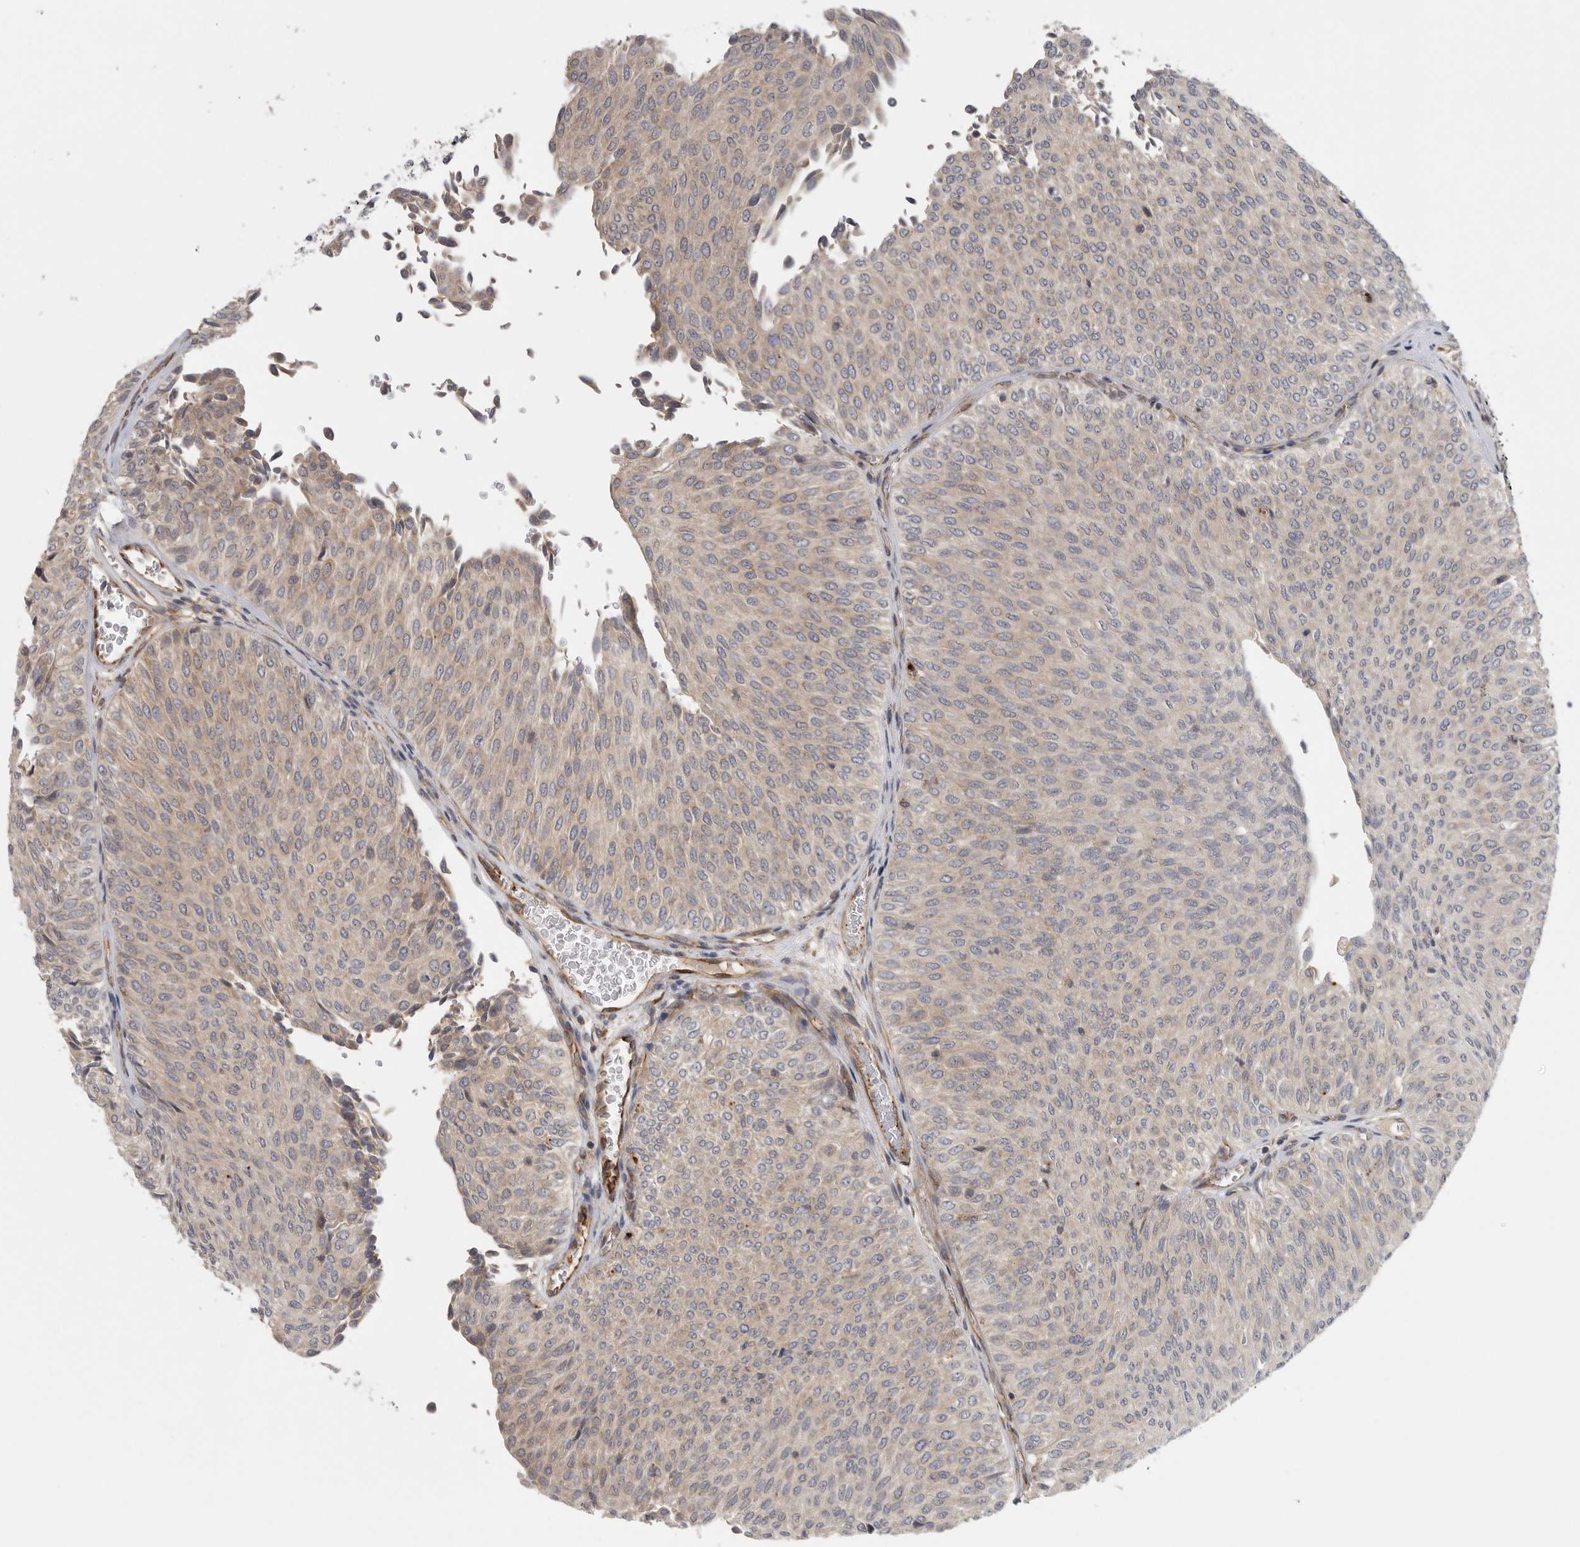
{"staining": {"intensity": "weak", "quantity": ">75%", "location": "cytoplasmic/membranous"}, "tissue": "urothelial cancer", "cell_type": "Tumor cells", "image_type": "cancer", "snomed": [{"axis": "morphology", "description": "Urothelial carcinoma, Low grade"}, {"axis": "topography", "description": "Urinary bladder"}], "caption": "IHC histopathology image of neoplastic tissue: human low-grade urothelial carcinoma stained using IHC reveals low levels of weak protein expression localized specifically in the cytoplasmic/membranous of tumor cells, appearing as a cytoplasmic/membranous brown color.", "gene": "BCAP29", "patient": {"sex": "male", "age": 78}}